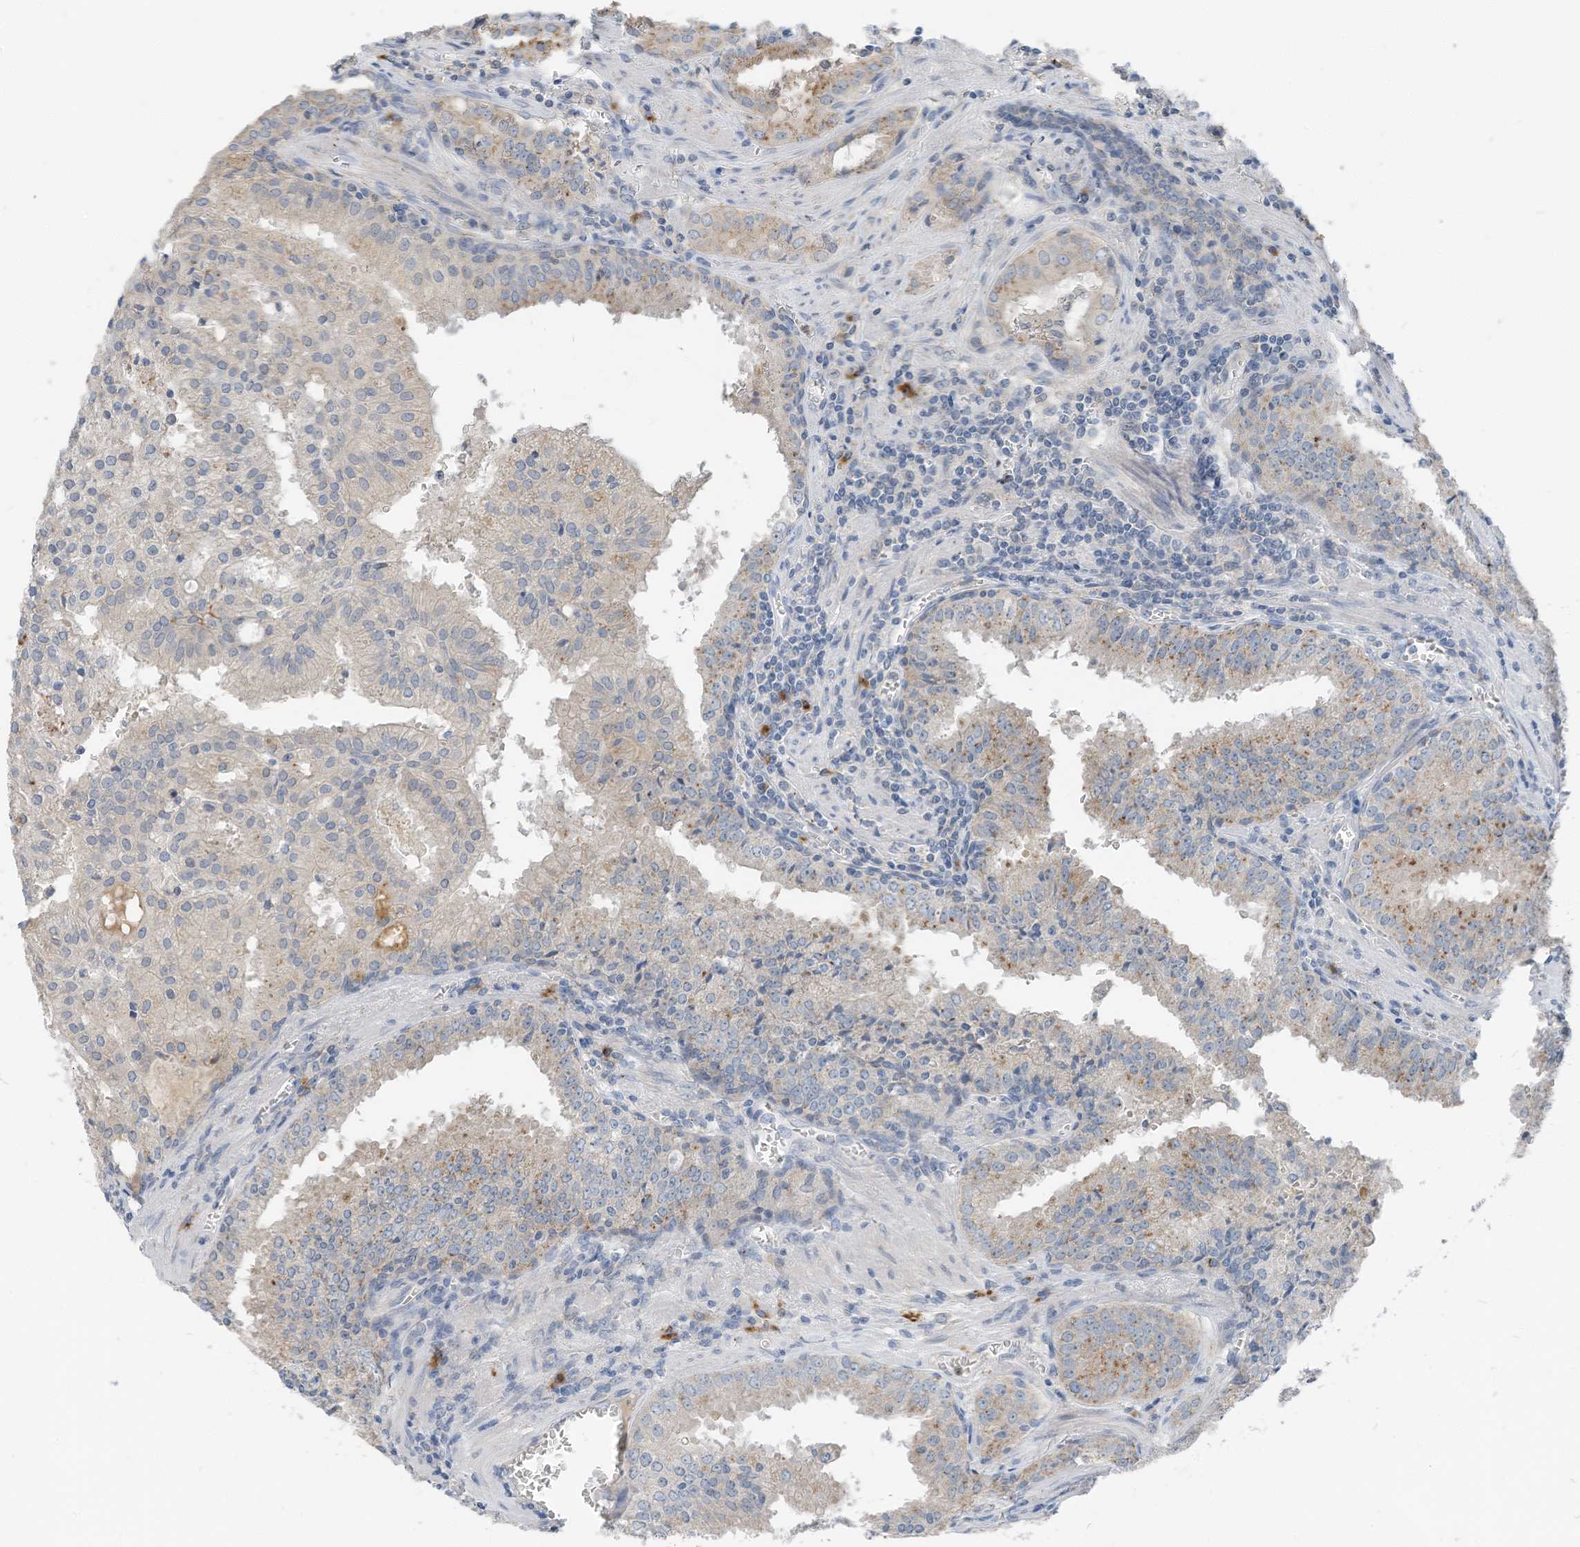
{"staining": {"intensity": "weak", "quantity": "<25%", "location": "cytoplasmic/membranous"}, "tissue": "prostate cancer", "cell_type": "Tumor cells", "image_type": "cancer", "snomed": [{"axis": "morphology", "description": "Adenocarcinoma, High grade"}, {"axis": "topography", "description": "Prostate"}], "caption": "Human high-grade adenocarcinoma (prostate) stained for a protein using IHC demonstrates no positivity in tumor cells.", "gene": "CHMP2B", "patient": {"sex": "male", "age": 68}}